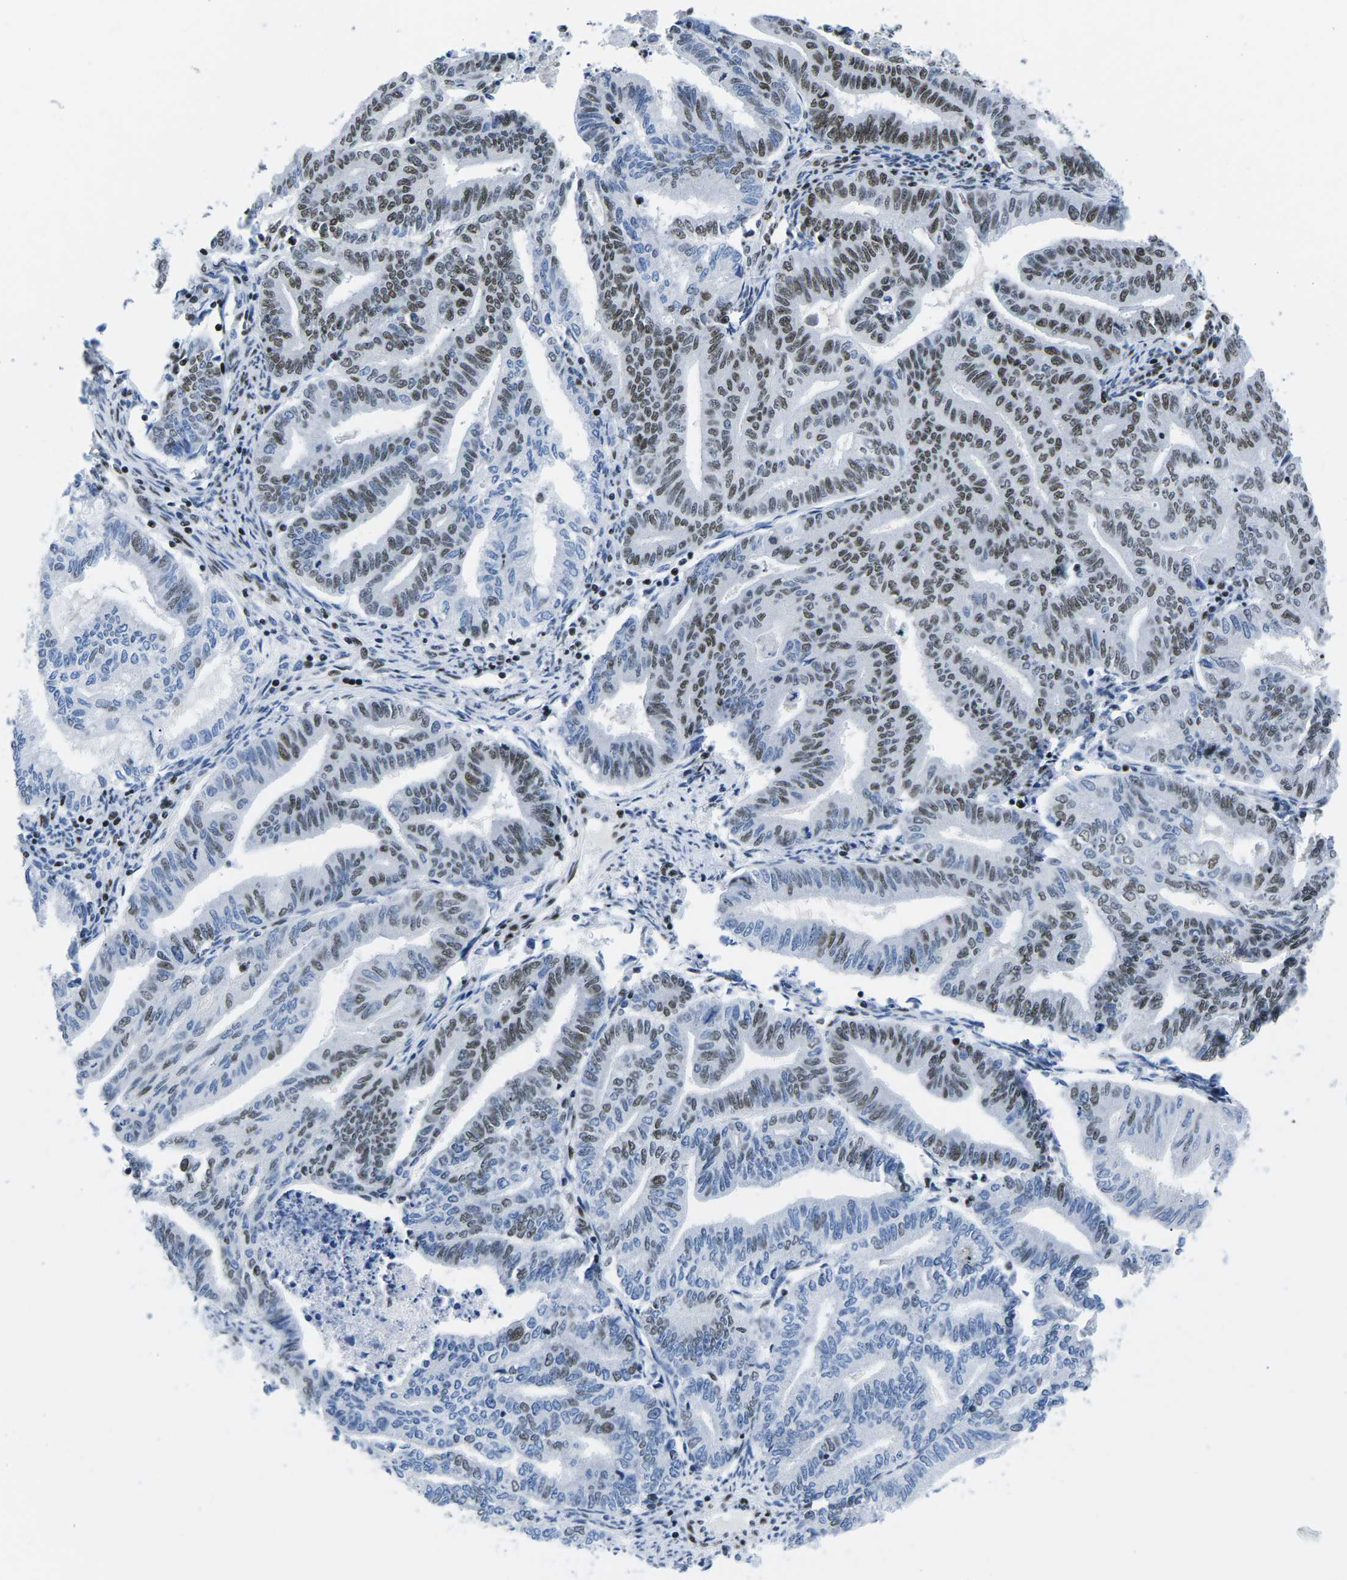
{"staining": {"intensity": "moderate", "quantity": "25%-75%", "location": "nuclear"}, "tissue": "endometrial cancer", "cell_type": "Tumor cells", "image_type": "cancer", "snomed": [{"axis": "morphology", "description": "Adenocarcinoma, NOS"}, {"axis": "topography", "description": "Endometrium"}], "caption": "A medium amount of moderate nuclear positivity is present in about 25%-75% of tumor cells in endometrial cancer tissue.", "gene": "ATF1", "patient": {"sex": "female", "age": 79}}